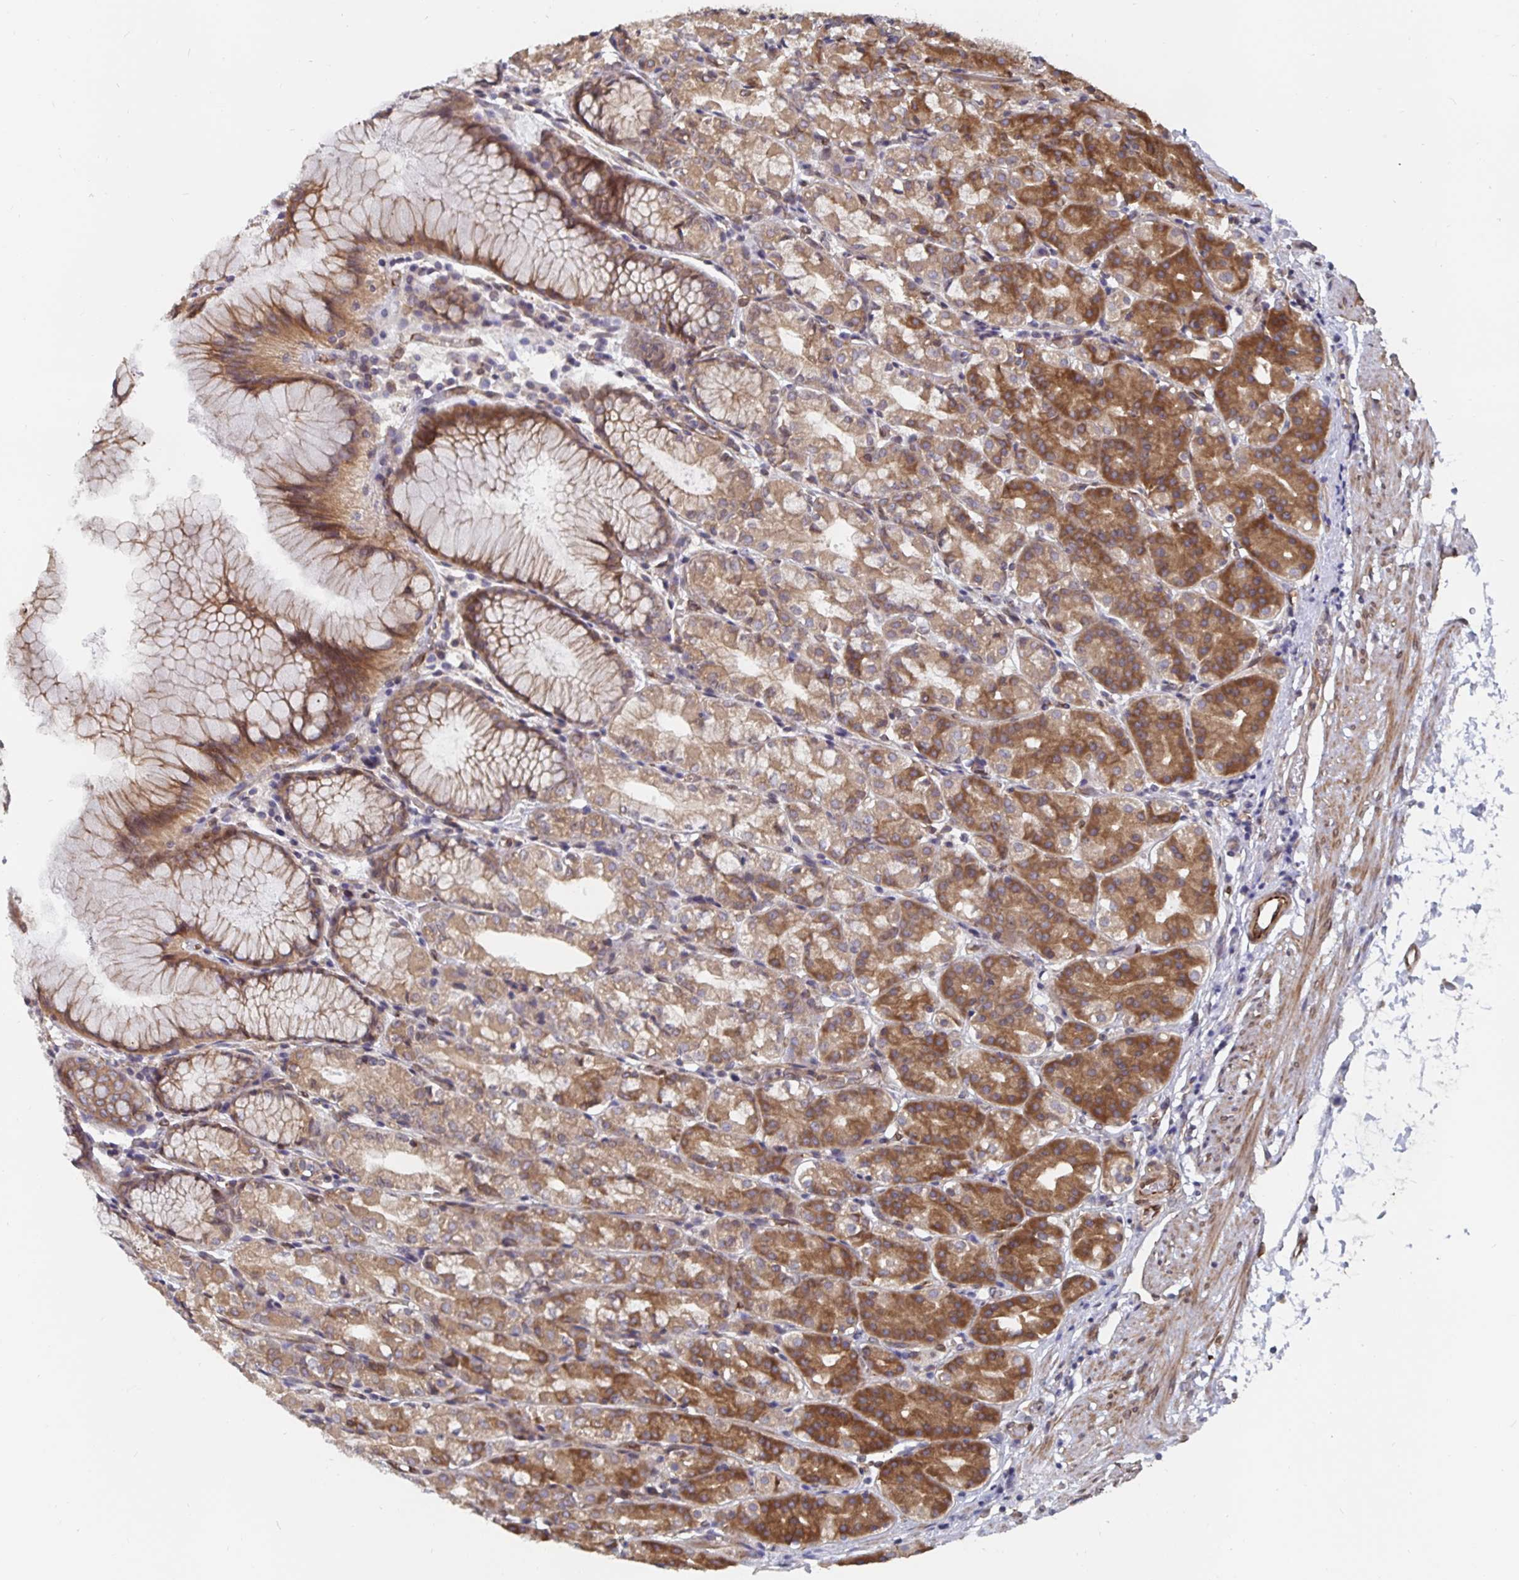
{"staining": {"intensity": "moderate", "quantity": ">75%", "location": "cytoplasmic/membranous"}, "tissue": "stomach", "cell_type": "Glandular cells", "image_type": "normal", "snomed": [{"axis": "morphology", "description": "Normal tissue, NOS"}, {"axis": "topography", "description": "Stomach"}], "caption": "Immunohistochemistry (IHC) micrograph of unremarkable stomach stained for a protein (brown), which shows medium levels of moderate cytoplasmic/membranous expression in approximately >75% of glandular cells.", "gene": "BCAP29", "patient": {"sex": "female", "age": 57}}